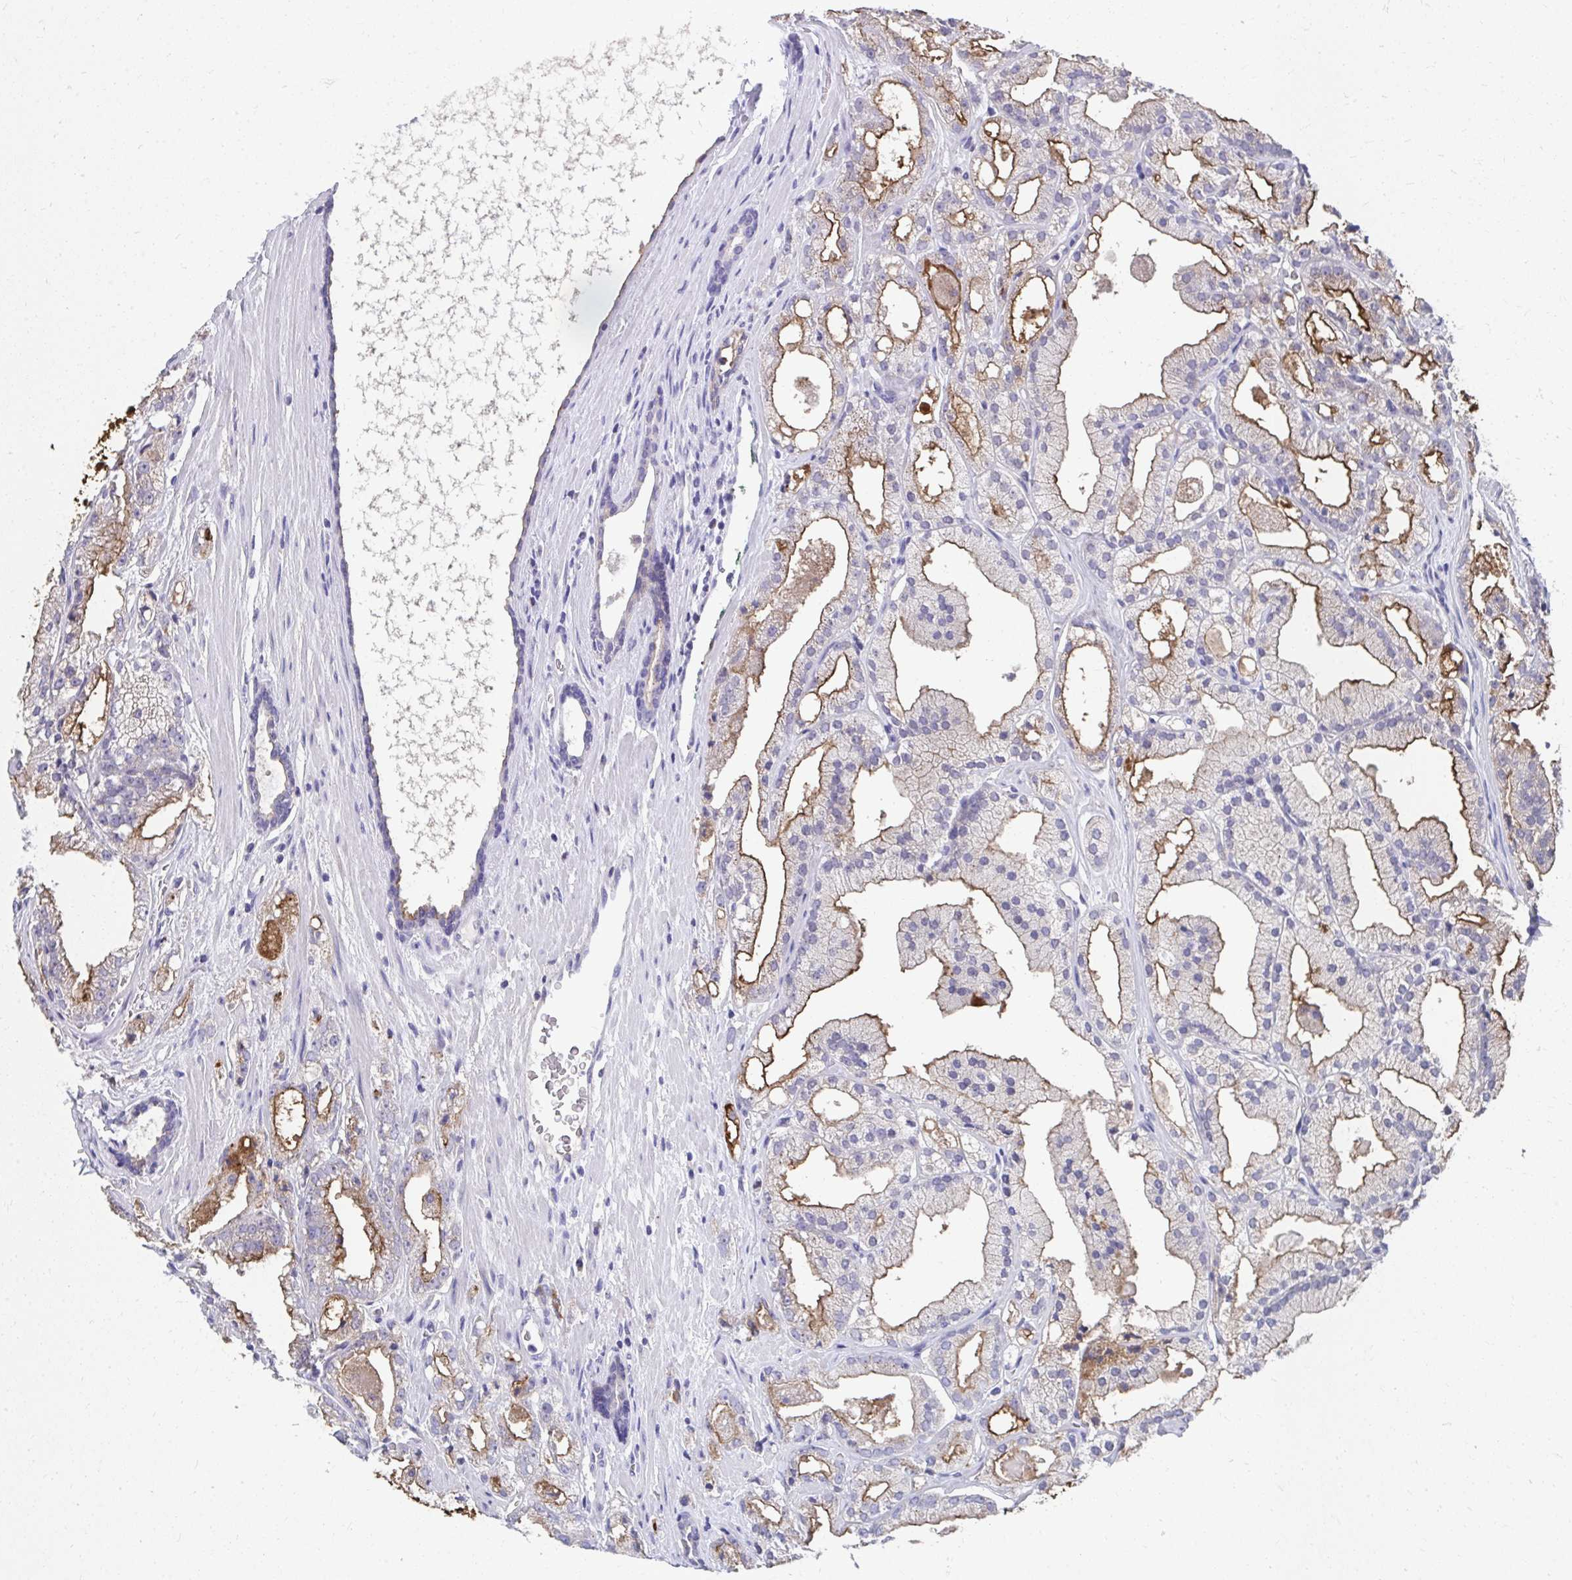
{"staining": {"intensity": "moderate", "quantity": "25%-75%", "location": "cytoplasmic/membranous"}, "tissue": "prostate cancer", "cell_type": "Tumor cells", "image_type": "cancer", "snomed": [{"axis": "morphology", "description": "Adenocarcinoma, High grade"}, {"axis": "topography", "description": "Prostate"}], "caption": "An immunohistochemistry image of neoplastic tissue is shown. Protein staining in brown shows moderate cytoplasmic/membranous positivity in prostate high-grade adenocarcinoma within tumor cells.", "gene": "TMPRSS2", "patient": {"sex": "male", "age": 68}}